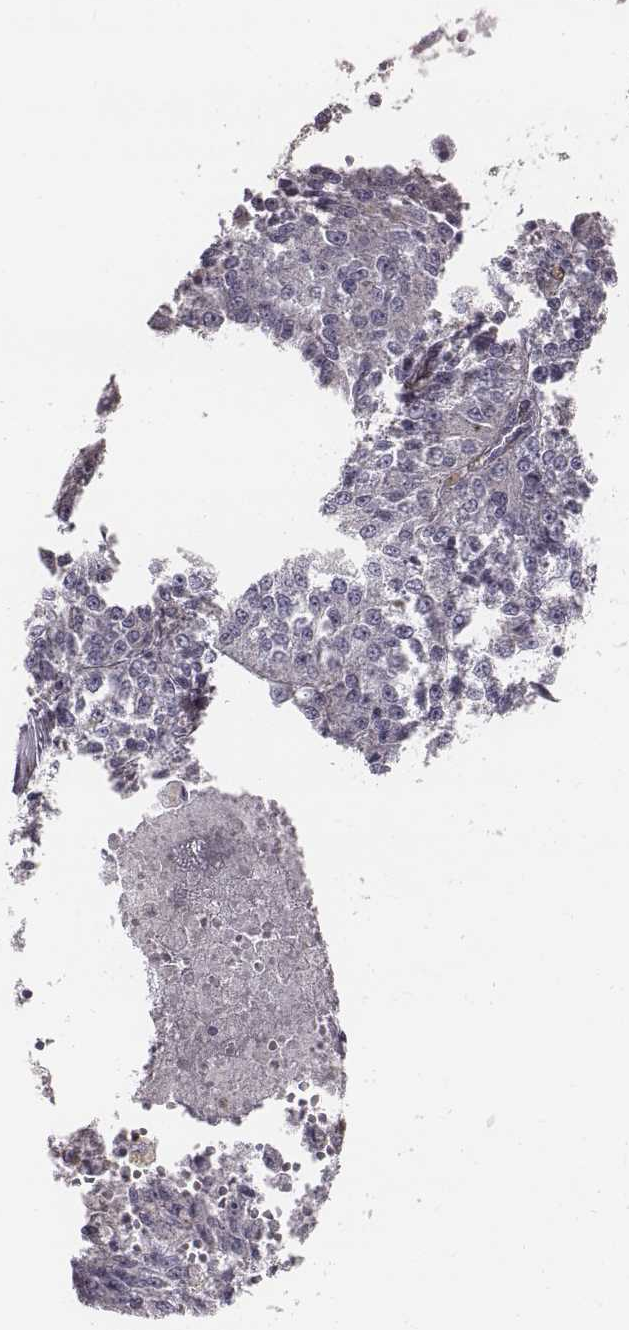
{"staining": {"intensity": "negative", "quantity": "none", "location": "none"}, "tissue": "melanoma", "cell_type": "Tumor cells", "image_type": "cancer", "snomed": [{"axis": "morphology", "description": "Malignant melanoma, Metastatic site"}, {"axis": "topography", "description": "Lymph node"}], "caption": "Immunohistochemistry (IHC) micrograph of neoplastic tissue: human melanoma stained with DAB (3,3'-diaminobenzidine) displays no significant protein positivity in tumor cells.", "gene": "PRKCZ", "patient": {"sex": "female", "age": 64}}